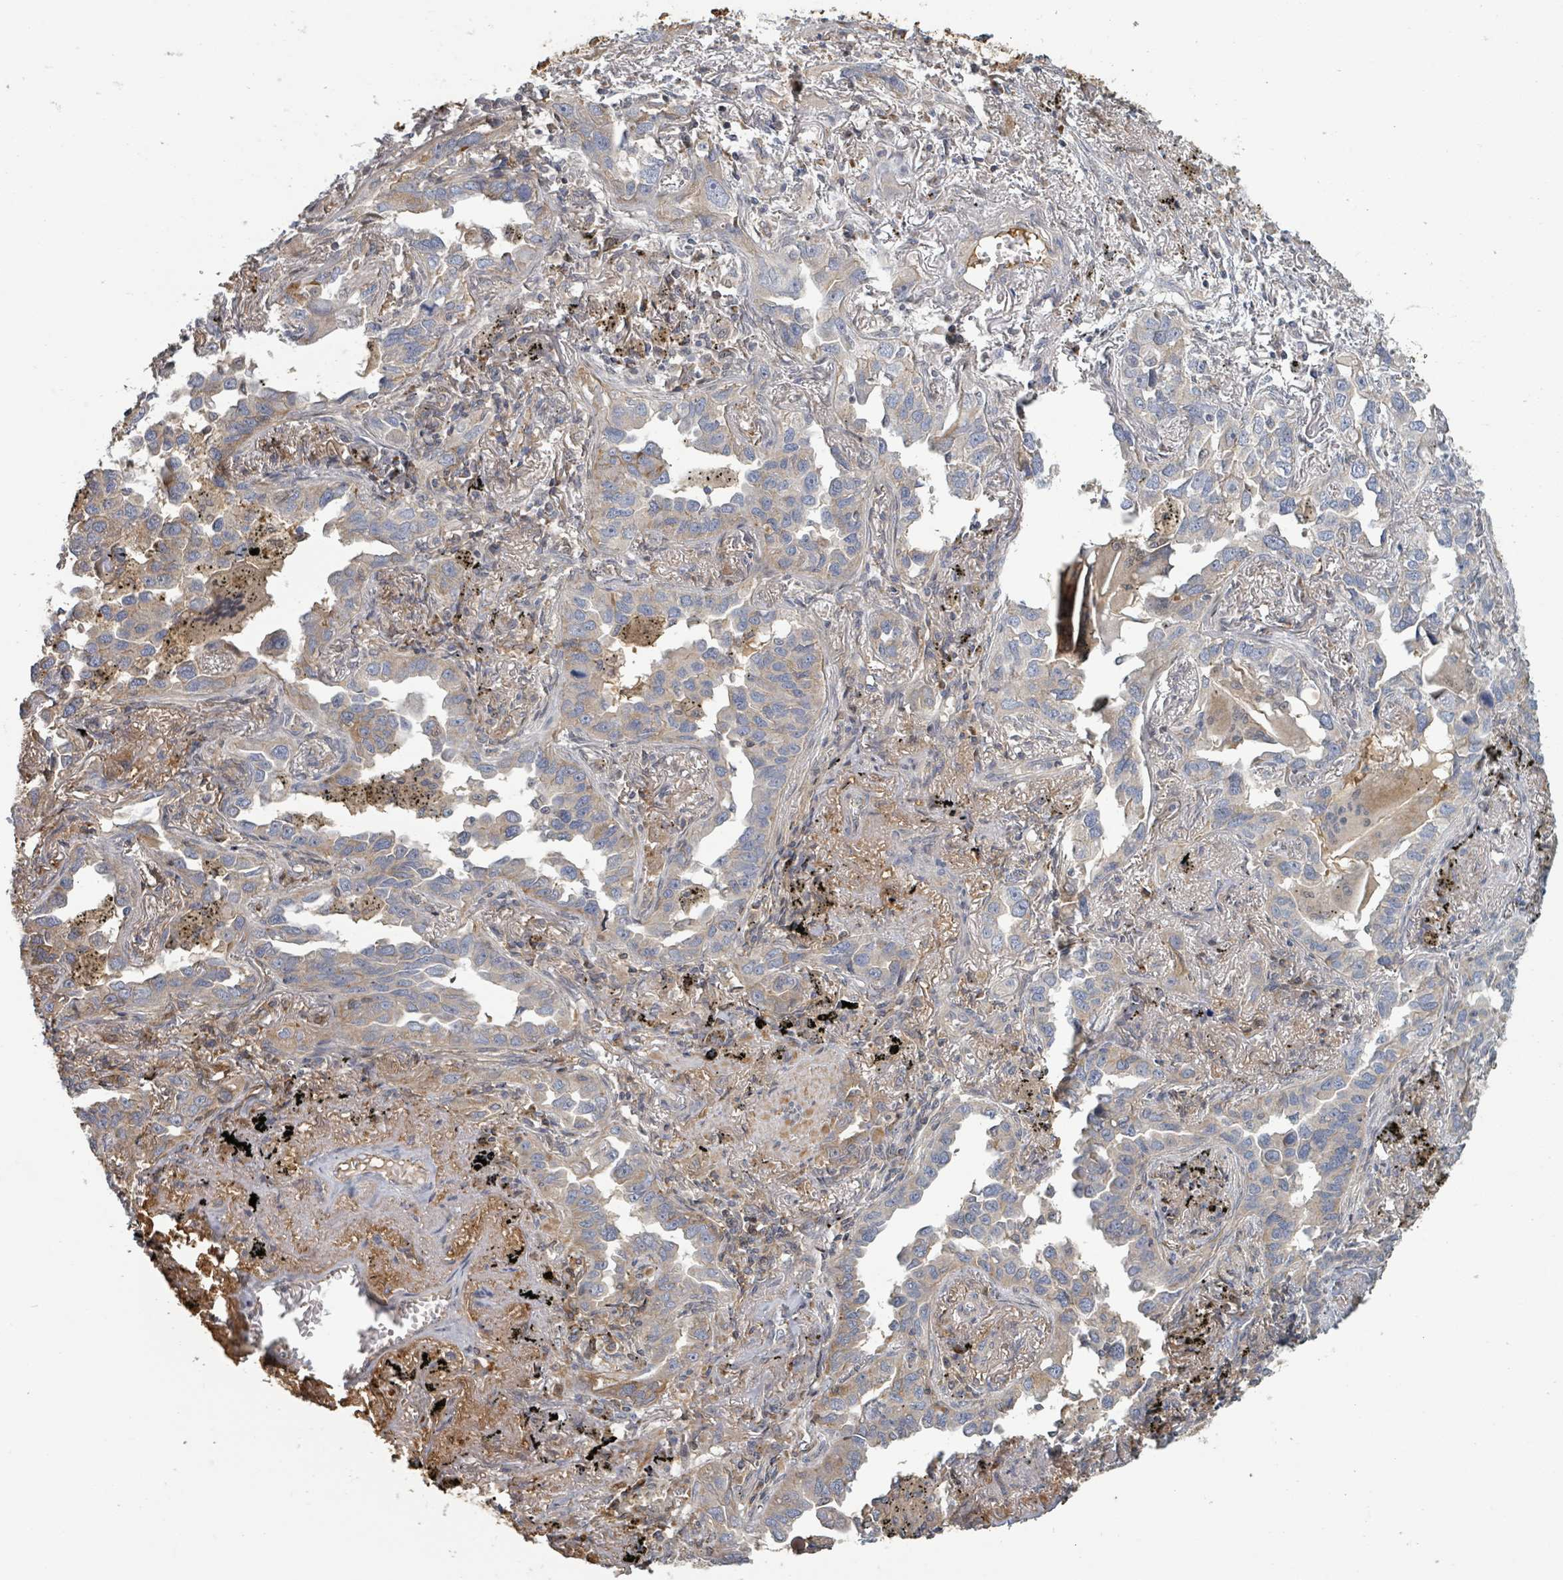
{"staining": {"intensity": "moderate", "quantity": "<25%", "location": "cytoplasmic/membranous"}, "tissue": "lung cancer", "cell_type": "Tumor cells", "image_type": "cancer", "snomed": [{"axis": "morphology", "description": "Adenocarcinoma, NOS"}, {"axis": "topography", "description": "Lung"}], "caption": "A low amount of moderate cytoplasmic/membranous positivity is identified in about <25% of tumor cells in adenocarcinoma (lung) tissue.", "gene": "GABBR1", "patient": {"sex": "male", "age": 67}}